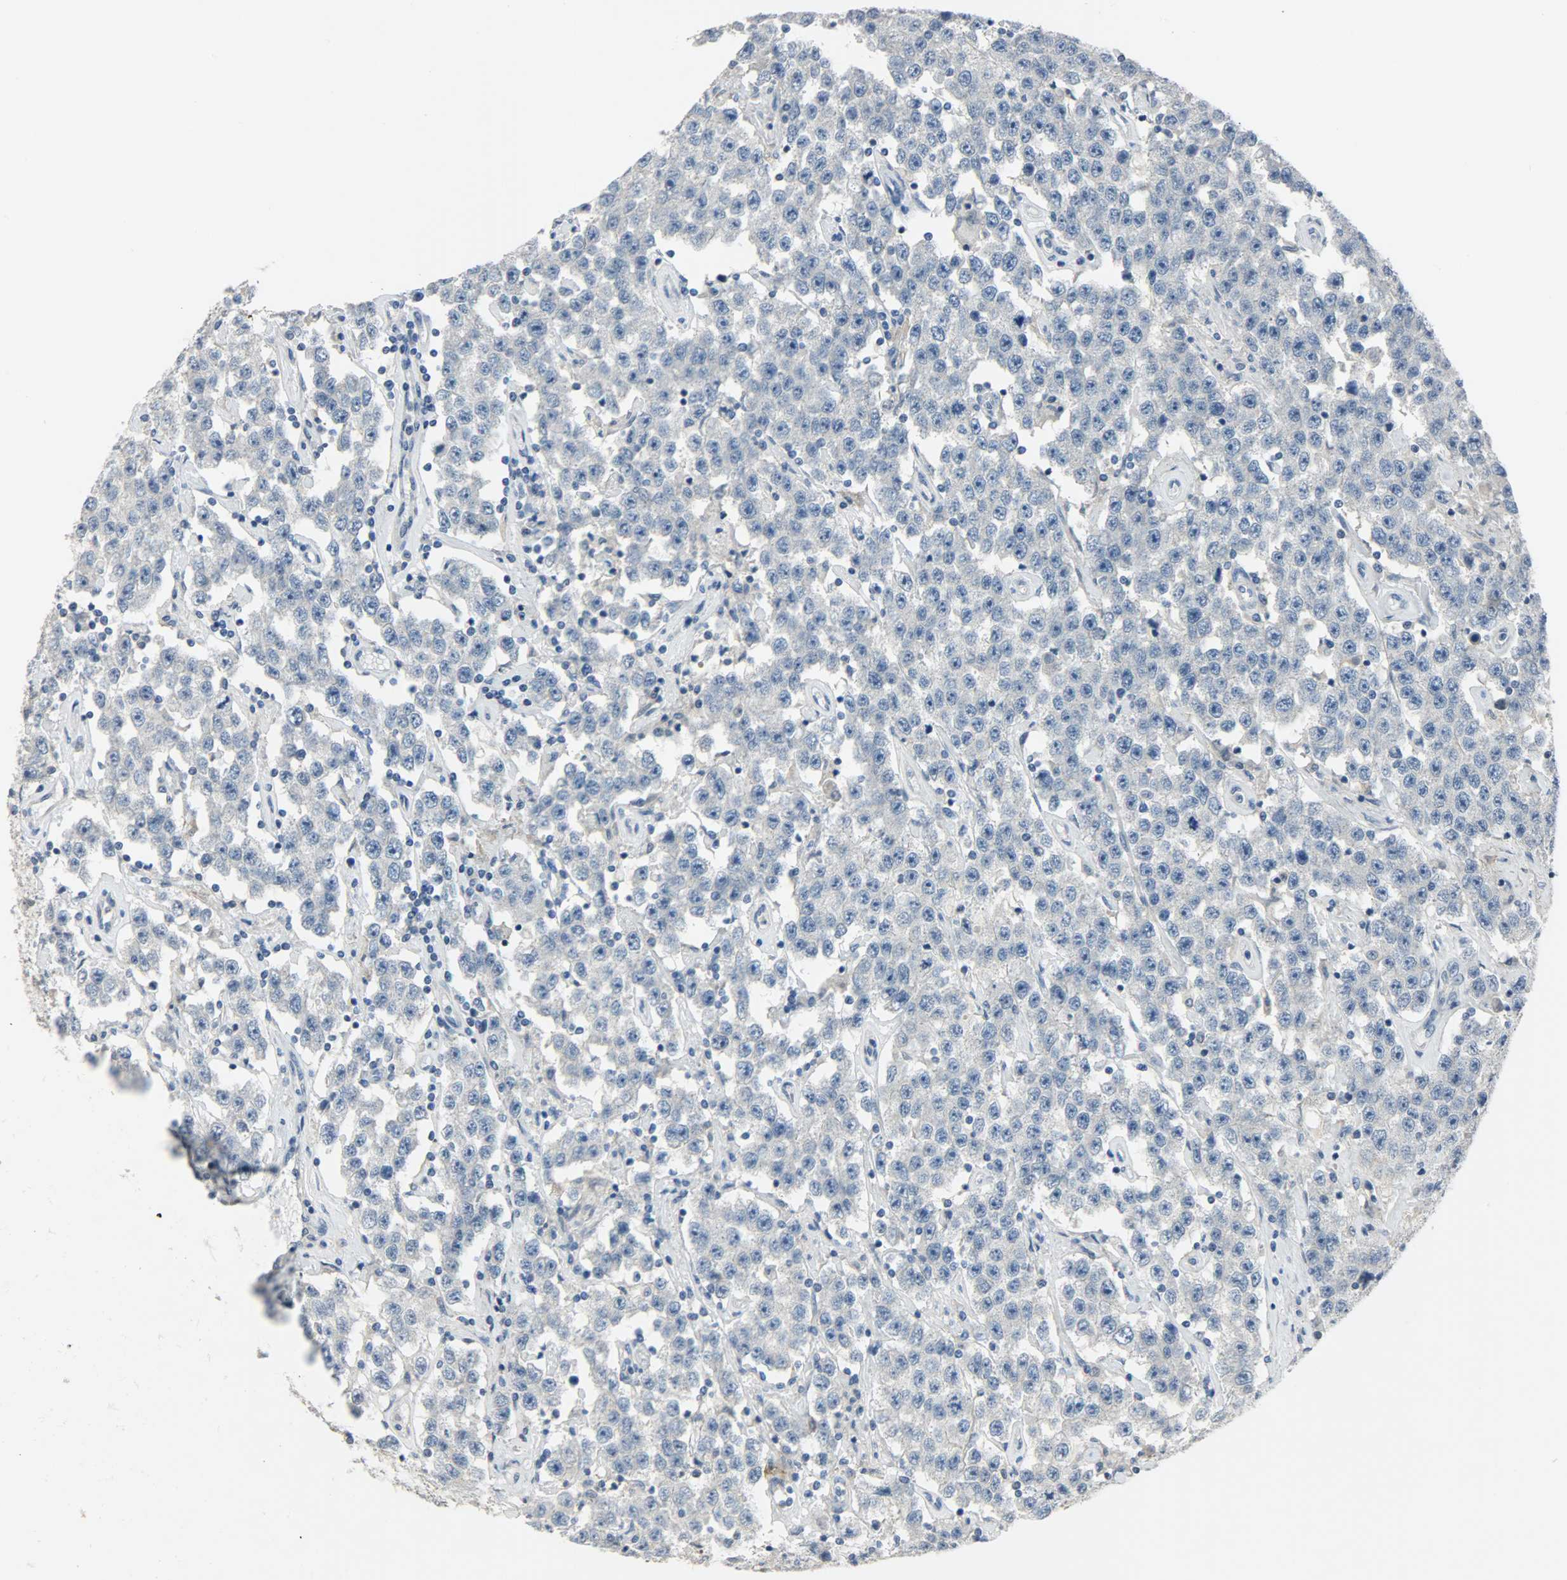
{"staining": {"intensity": "negative", "quantity": "none", "location": "none"}, "tissue": "testis cancer", "cell_type": "Tumor cells", "image_type": "cancer", "snomed": [{"axis": "morphology", "description": "Seminoma, NOS"}, {"axis": "topography", "description": "Testis"}], "caption": "There is no significant staining in tumor cells of testis seminoma.", "gene": "PPARG", "patient": {"sex": "male", "age": 52}}